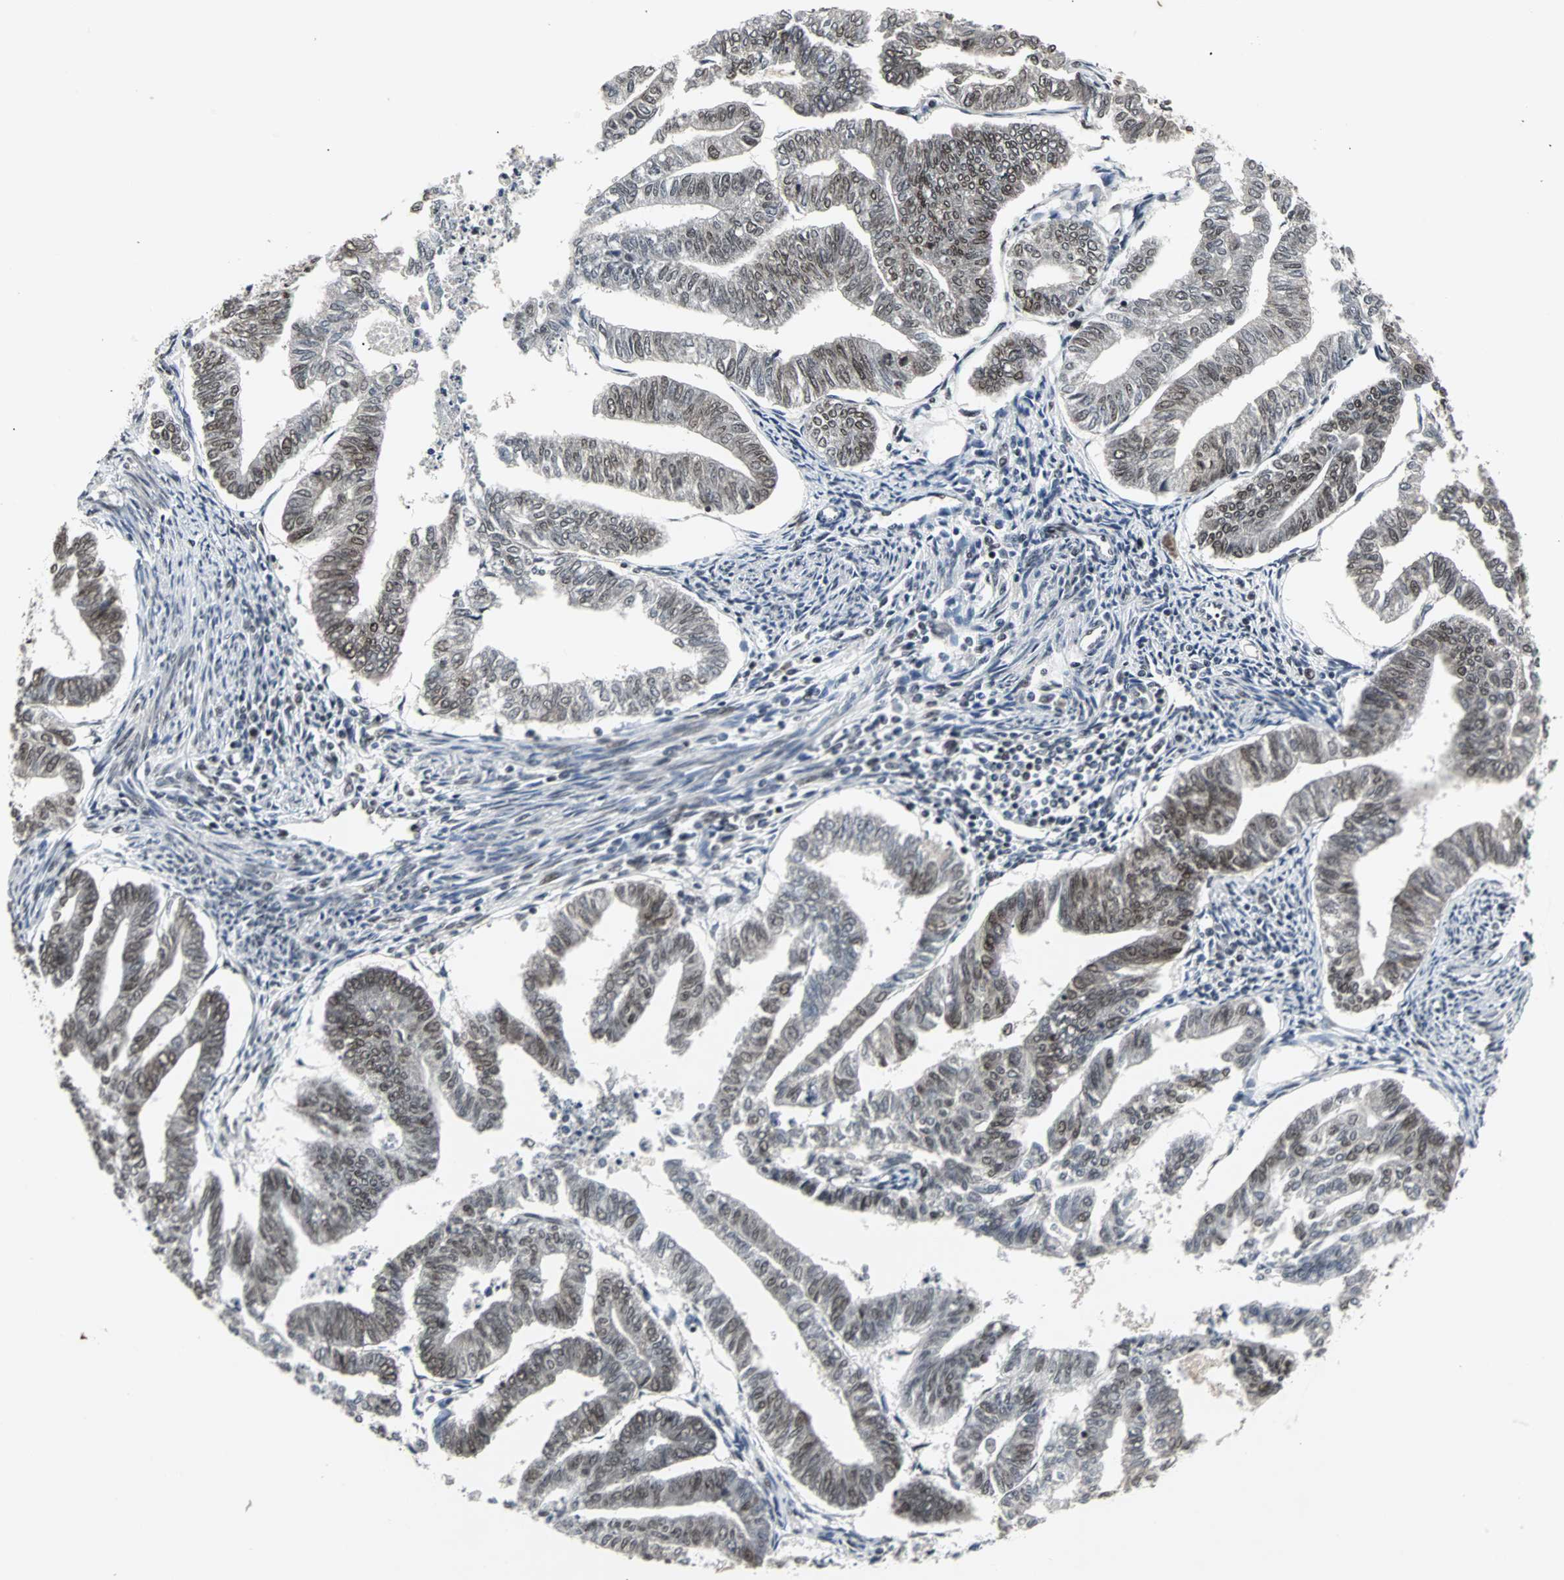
{"staining": {"intensity": "moderate", "quantity": "25%-75%", "location": "nuclear"}, "tissue": "endometrial cancer", "cell_type": "Tumor cells", "image_type": "cancer", "snomed": [{"axis": "morphology", "description": "Adenocarcinoma, NOS"}, {"axis": "topography", "description": "Endometrium"}], "caption": "IHC (DAB (3,3'-diaminobenzidine)) staining of endometrial adenocarcinoma shows moderate nuclear protein staining in approximately 25%-75% of tumor cells.", "gene": "PNKP", "patient": {"sex": "female", "age": 79}}